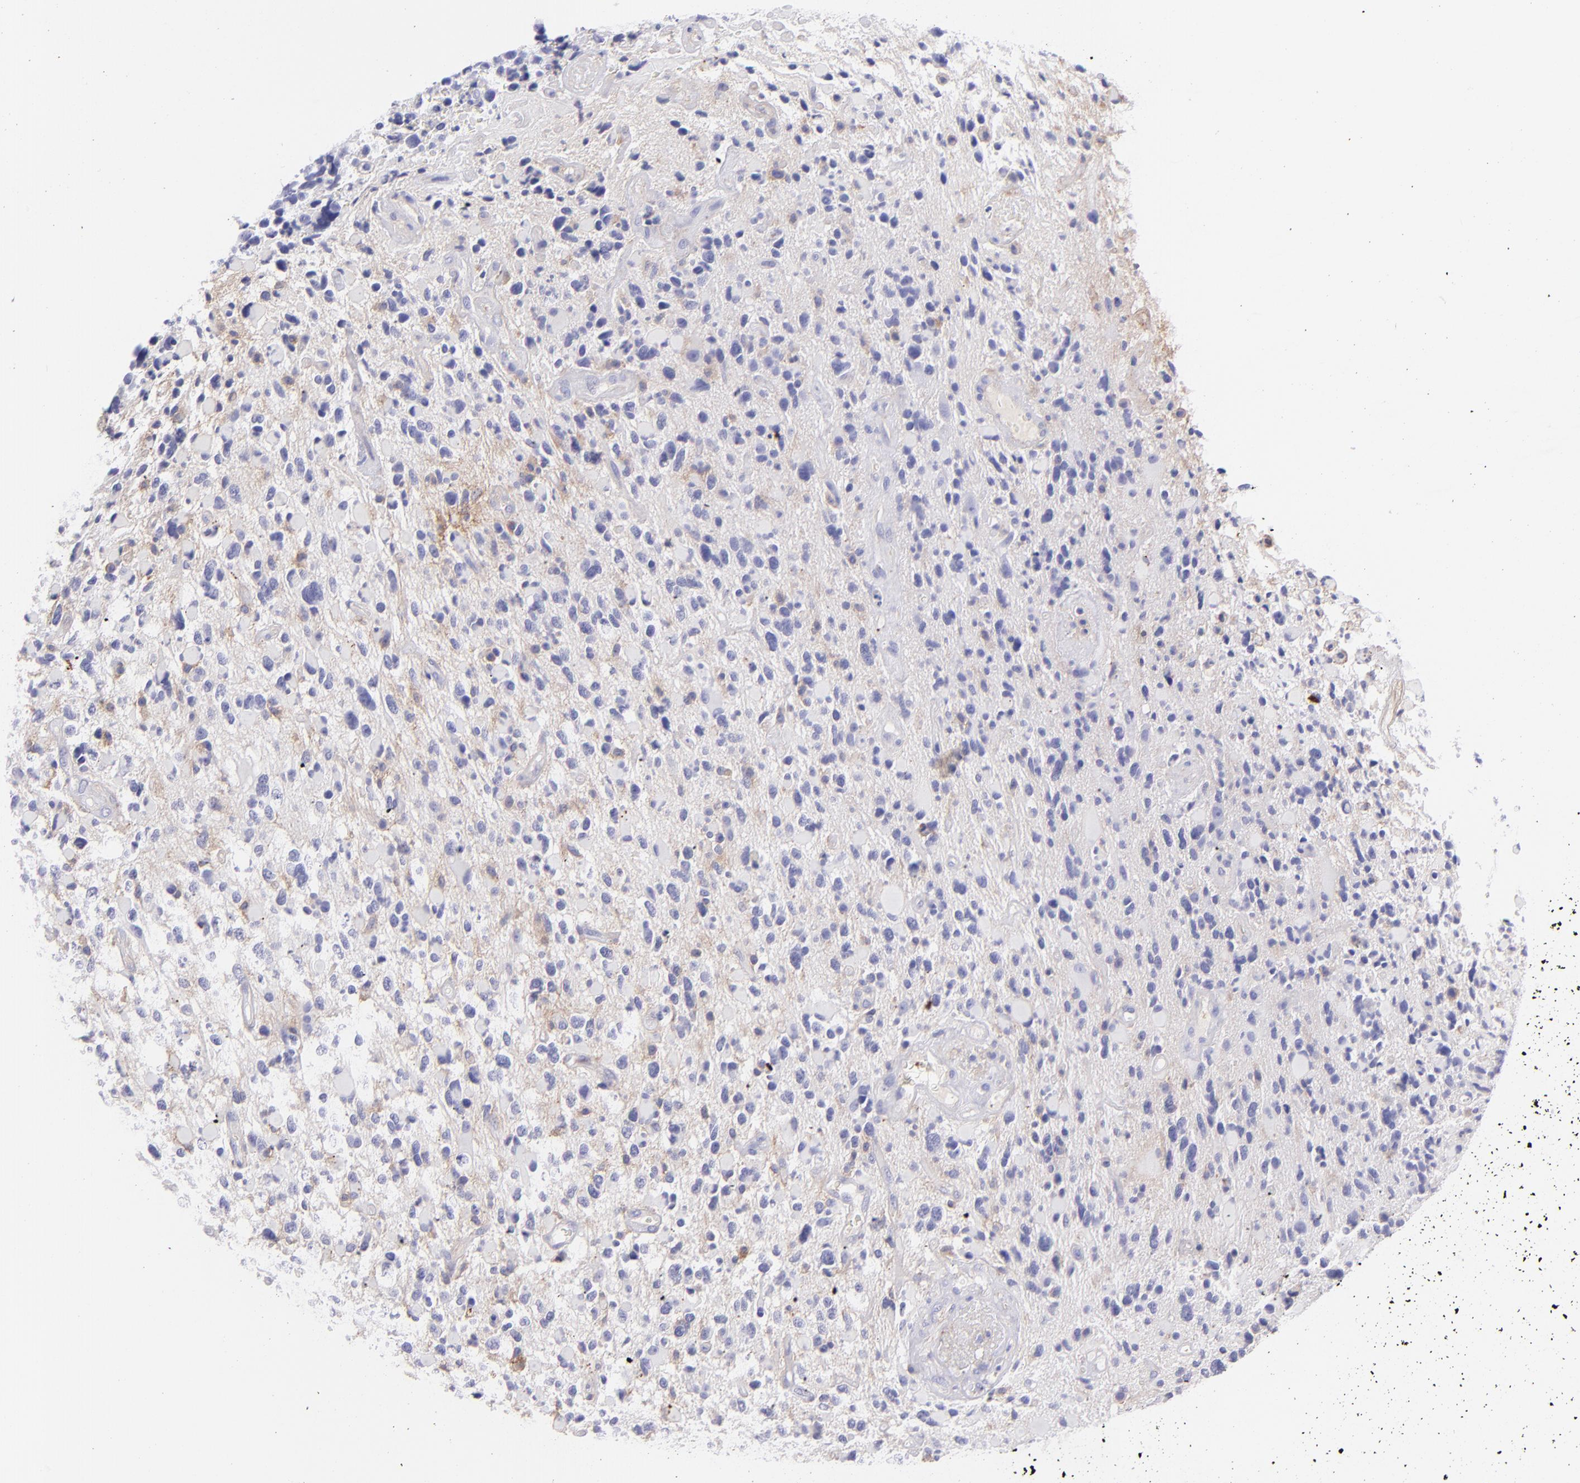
{"staining": {"intensity": "weak", "quantity": "<25%", "location": "cytoplasmic/membranous"}, "tissue": "glioma", "cell_type": "Tumor cells", "image_type": "cancer", "snomed": [{"axis": "morphology", "description": "Glioma, malignant, High grade"}, {"axis": "topography", "description": "Brain"}], "caption": "High power microscopy image of an IHC histopathology image of malignant glioma (high-grade), revealing no significant expression in tumor cells.", "gene": "CD81", "patient": {"sex": "female", "age": 37}}